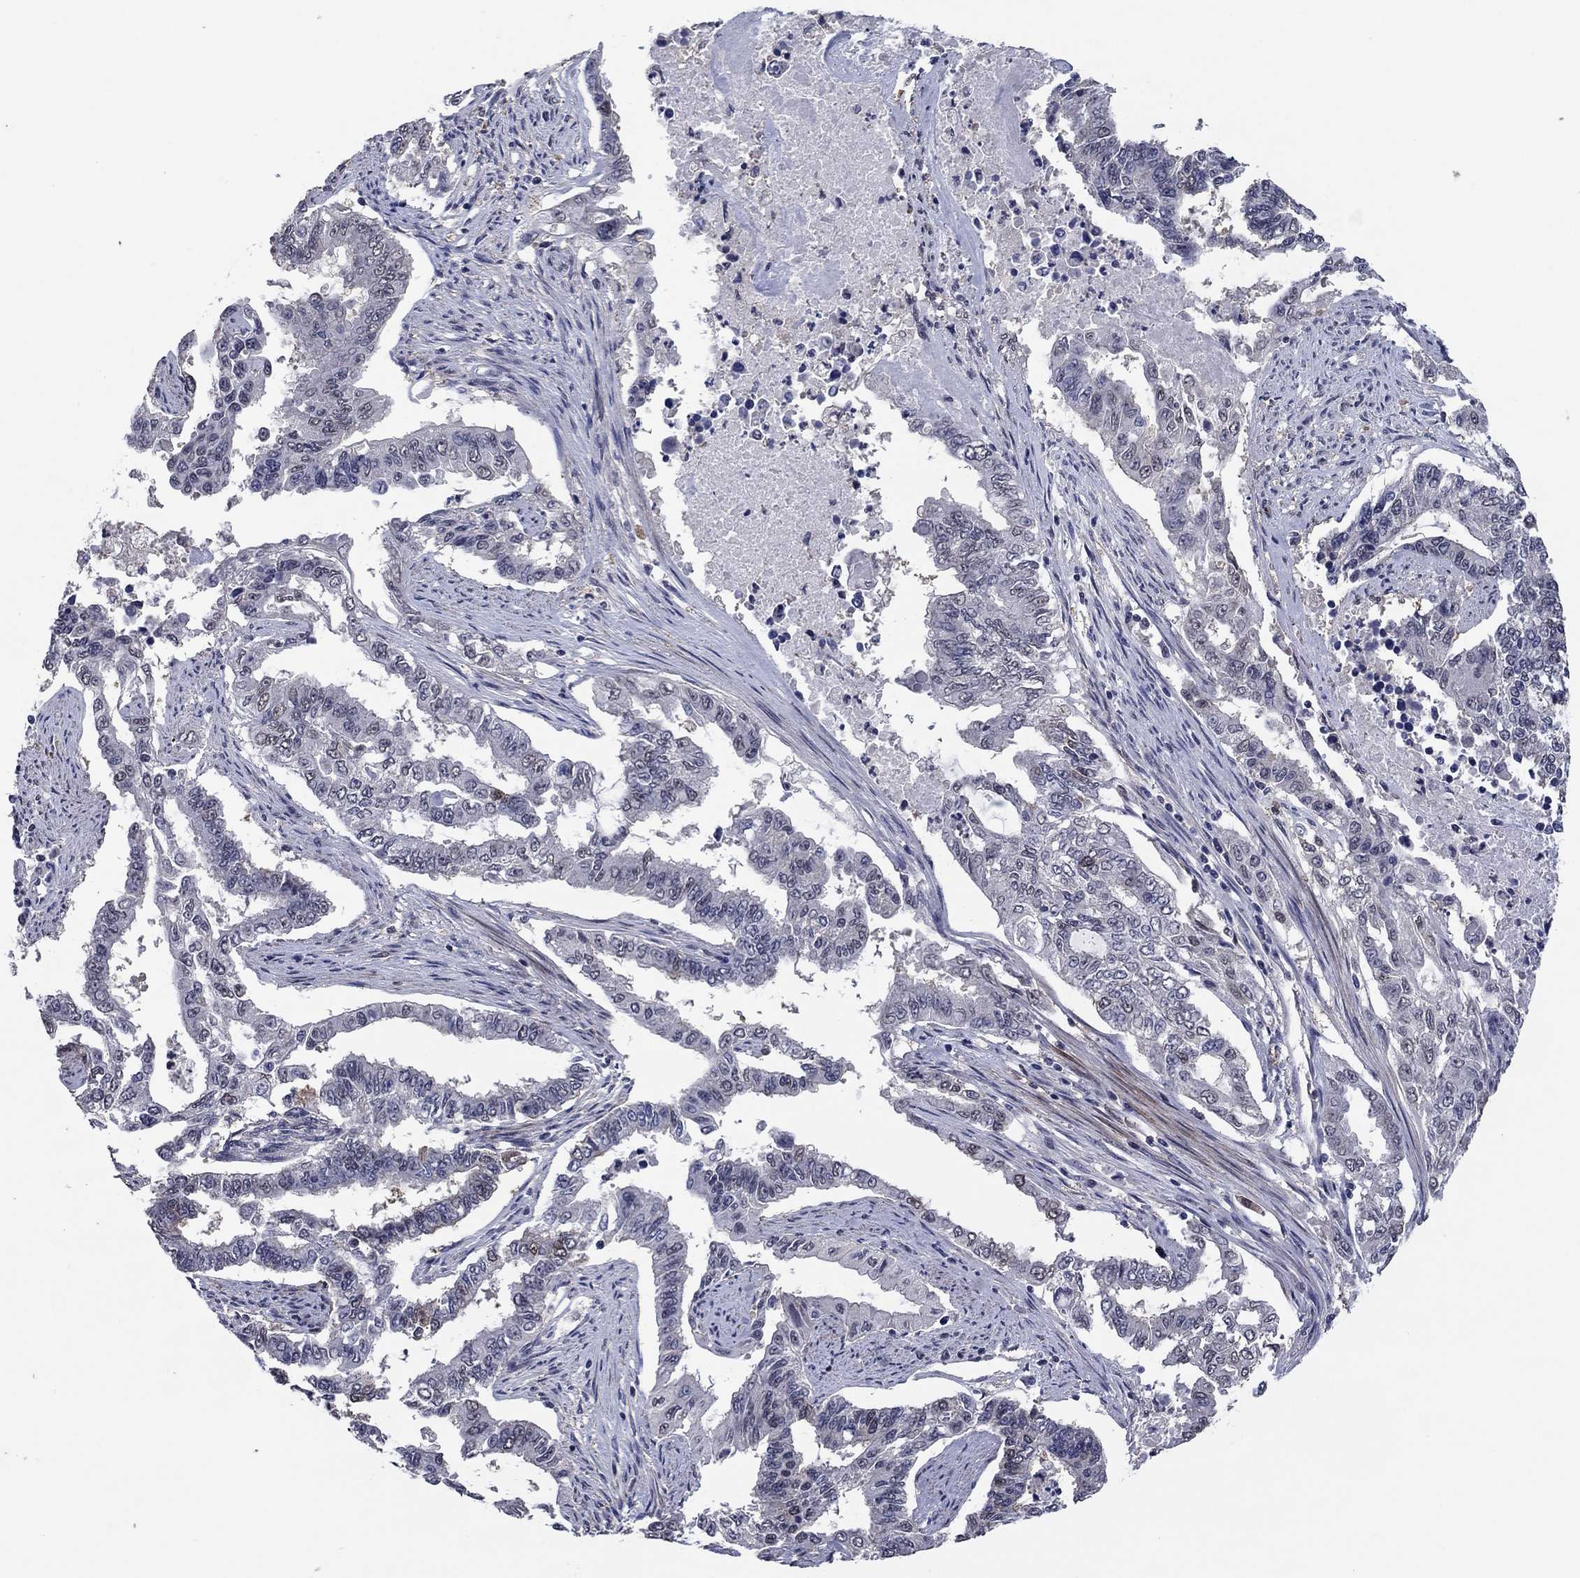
{"staining": {"intensity": "negative", "quantity": "none", "location": "none"}, "tissue": "endometrial cancer", "cell_type": "Tumor cells", "image_type": "cancer", "snomed": [{"axis": "morphology", "description": "Adenocarcinoma, NOS"}, {"axis": "topography", "description": "Uterus"}], "caption": "This is a image of immunohistochemistry (IHC) staining of endometrial adenocarcinoma, which shows no staining in tumor cells.", "gene": "TYMS", "patient": {"sex": "female", "age": 59}}